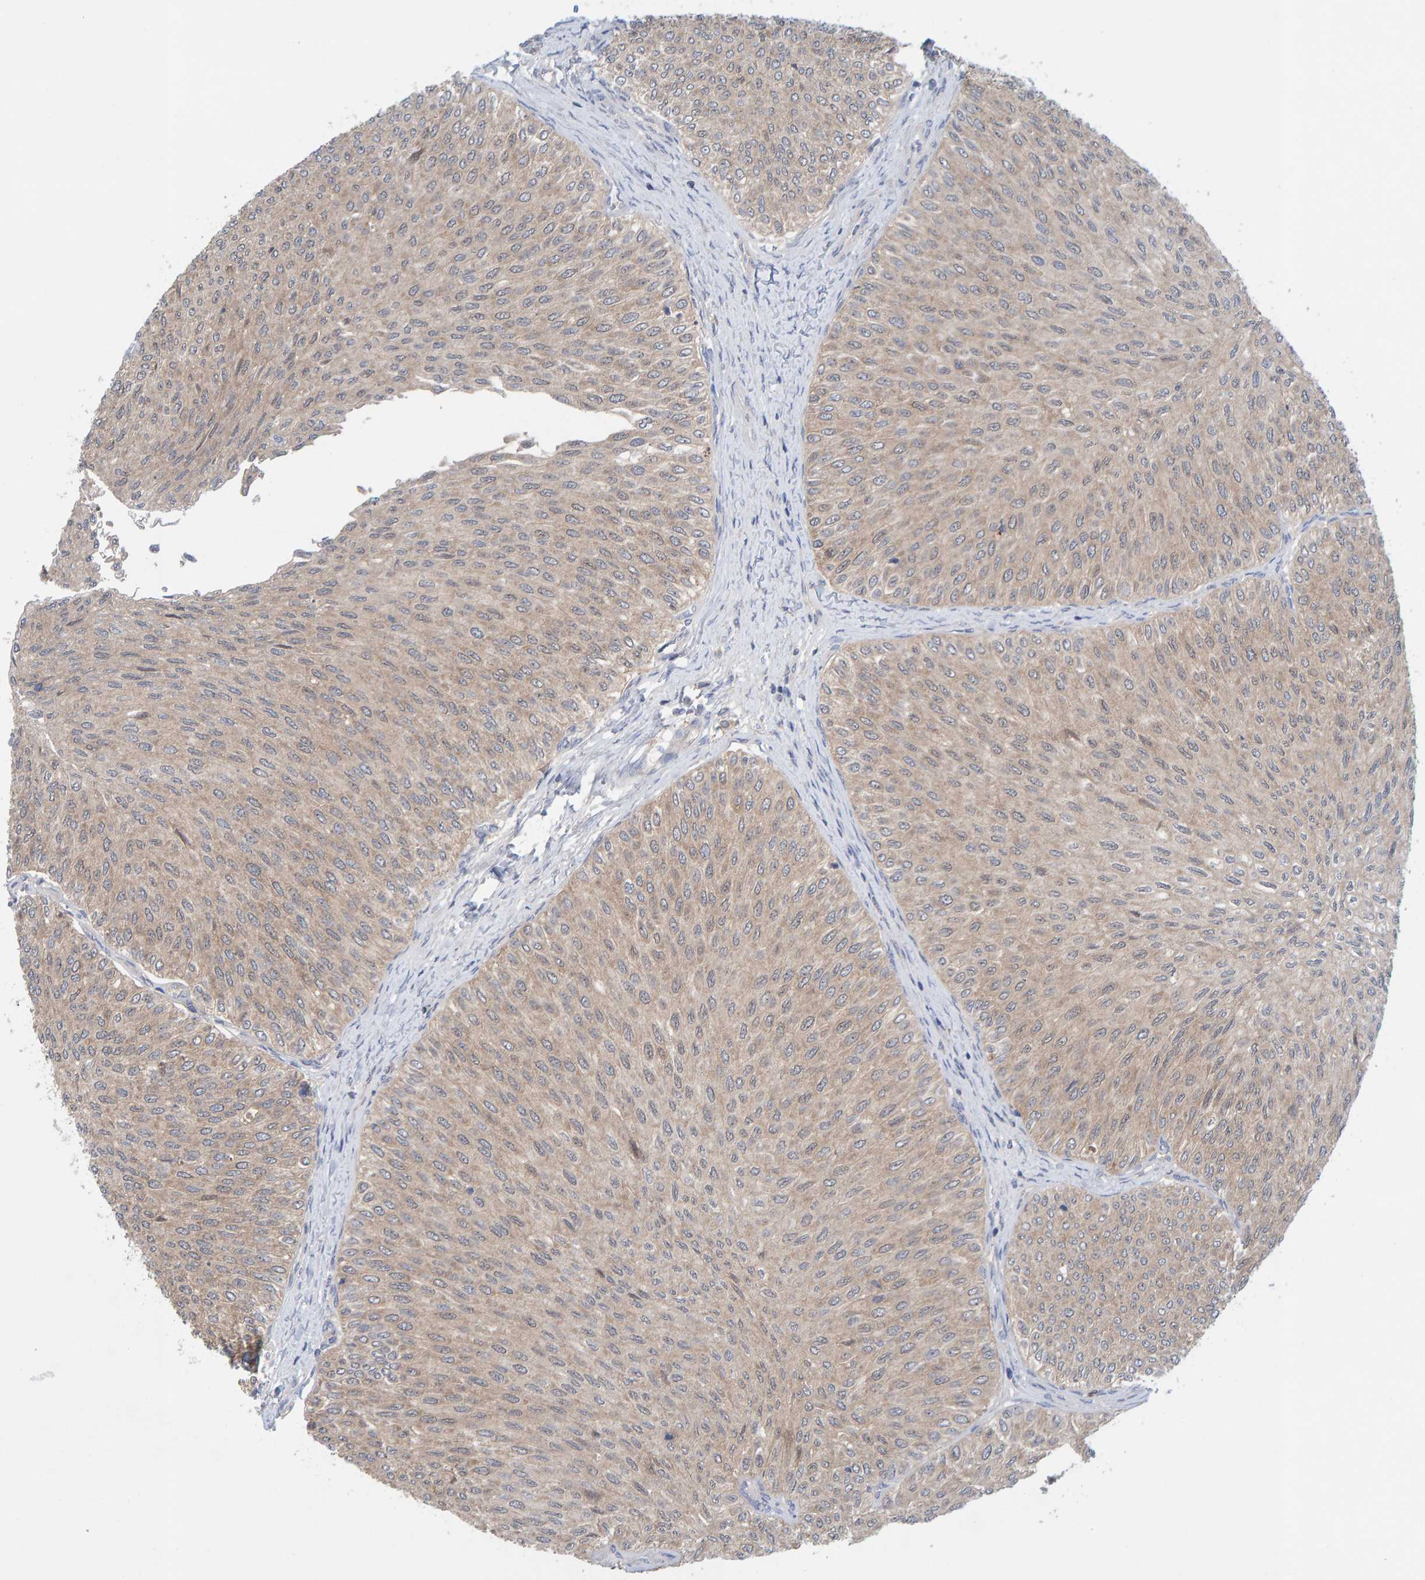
{"staining": {"intensity": "weak", "quantity": ">75%", "location": "cytoplasmic/membranous"}, "tissue": "urothelial cancer", "cell_type": "Tumor cells", "image_type": "cancer", "snomed": [{"axis": "morphology", "description": "Urothelial carcinoma, Low grade"}, {"axis": "topography", "description": "Urinary bladder"}], "caption": "The immunohistochemical stain shows weak cytoplasmic/membranous expression in tumor cells of low-grade urothelial carcinoma tissue.", "gene": "TATDN1", "patient": {"sex": "male", "age": 78}}